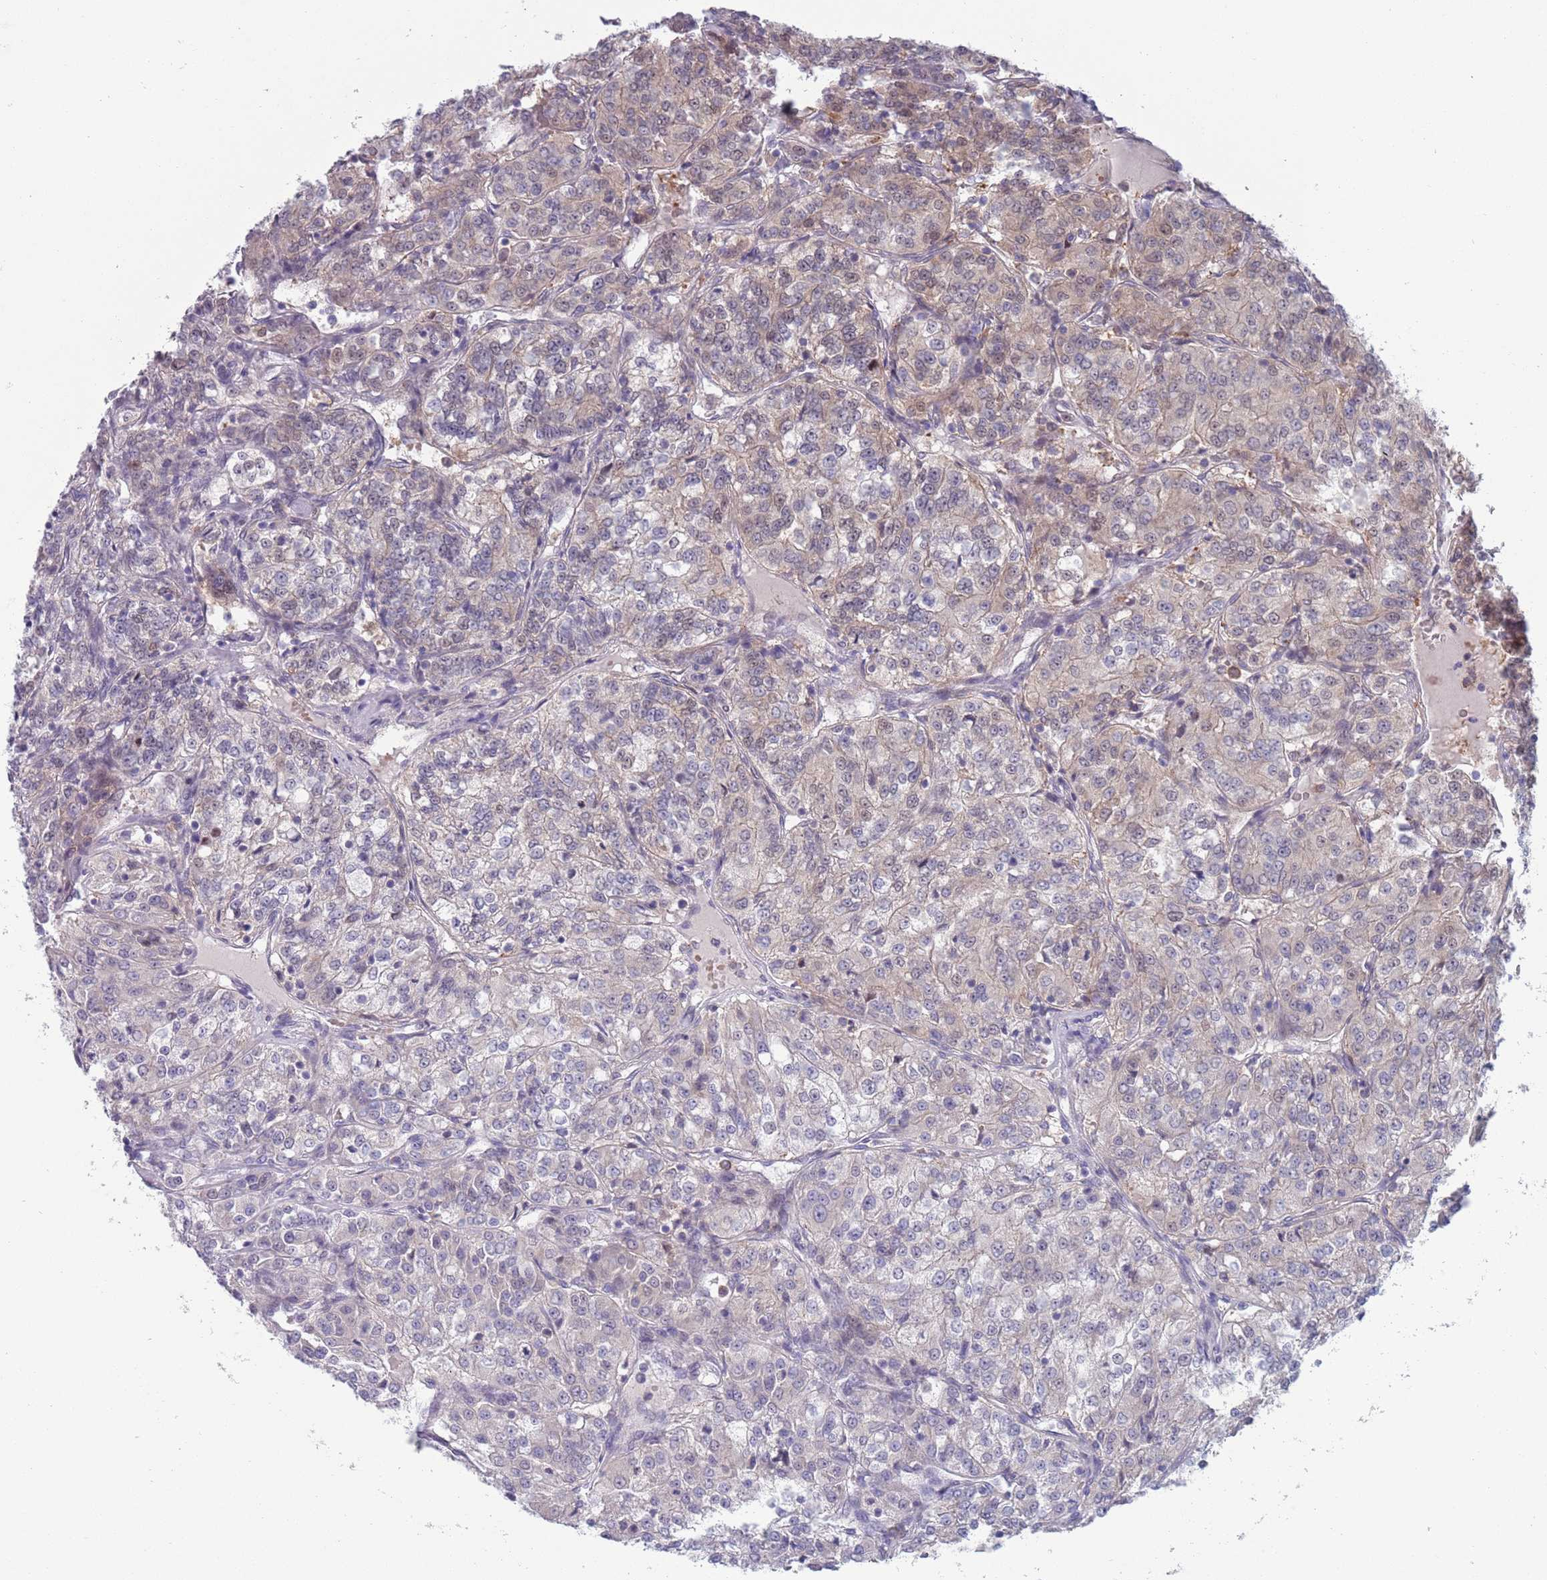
{"staining": {"intensity": "weak", "quantity": "<25%", "location": "cytoplasmic/membranous"}, "tissue": "renal cancer", "cell_type": "Tumor cells", "image_type": "cancer", "snomed": [{"axis": "morphology", "description": "Adenocarcinoma, NOS"}, {"axis": "topography", "description": "Kidney"}], "caption": "This is a histopathology image of IHC staining of renal cancer, which shows no expression in tumor cells.", "gene": "CLNS1A", "patient": {"sex": "female", "age": 63}}